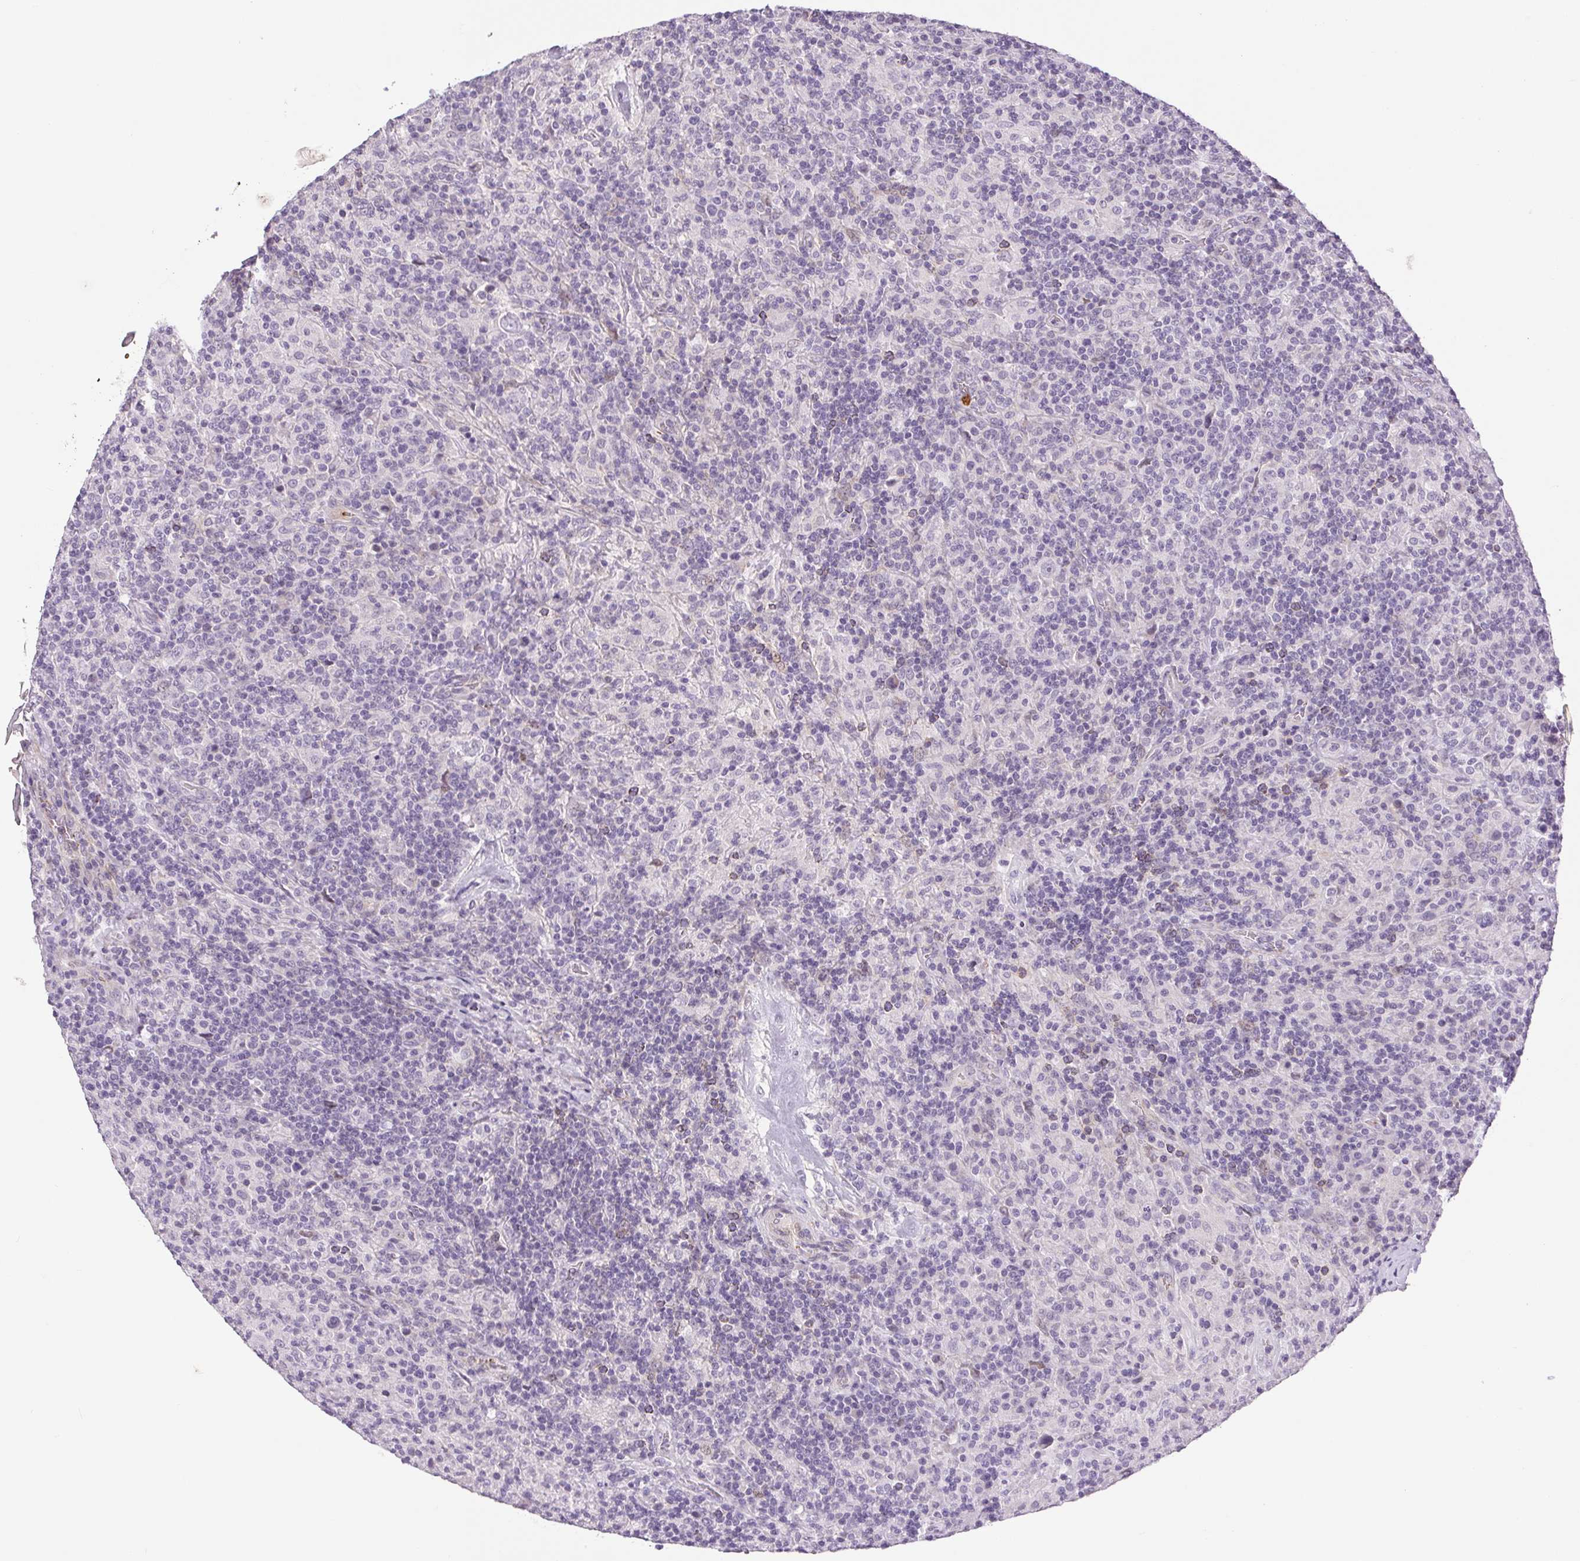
{"staining": {"intensity": "negative", "quantity": "none", "location": "none"}, "tissue": "lymphoma", "cell_type": "Tumor cells", "image_type": "cancer", "snomed": [{"axis": "morphology", "description": "Hodgkin's disease, NOS"}, {"axis": "topography", "description": "Lymph node"}], "caption": "Tumor cells are negative for brown protein staining in Hodgkin's disease.", "gene": "PRL", "patient": {"sex": "male", "age": 70}}